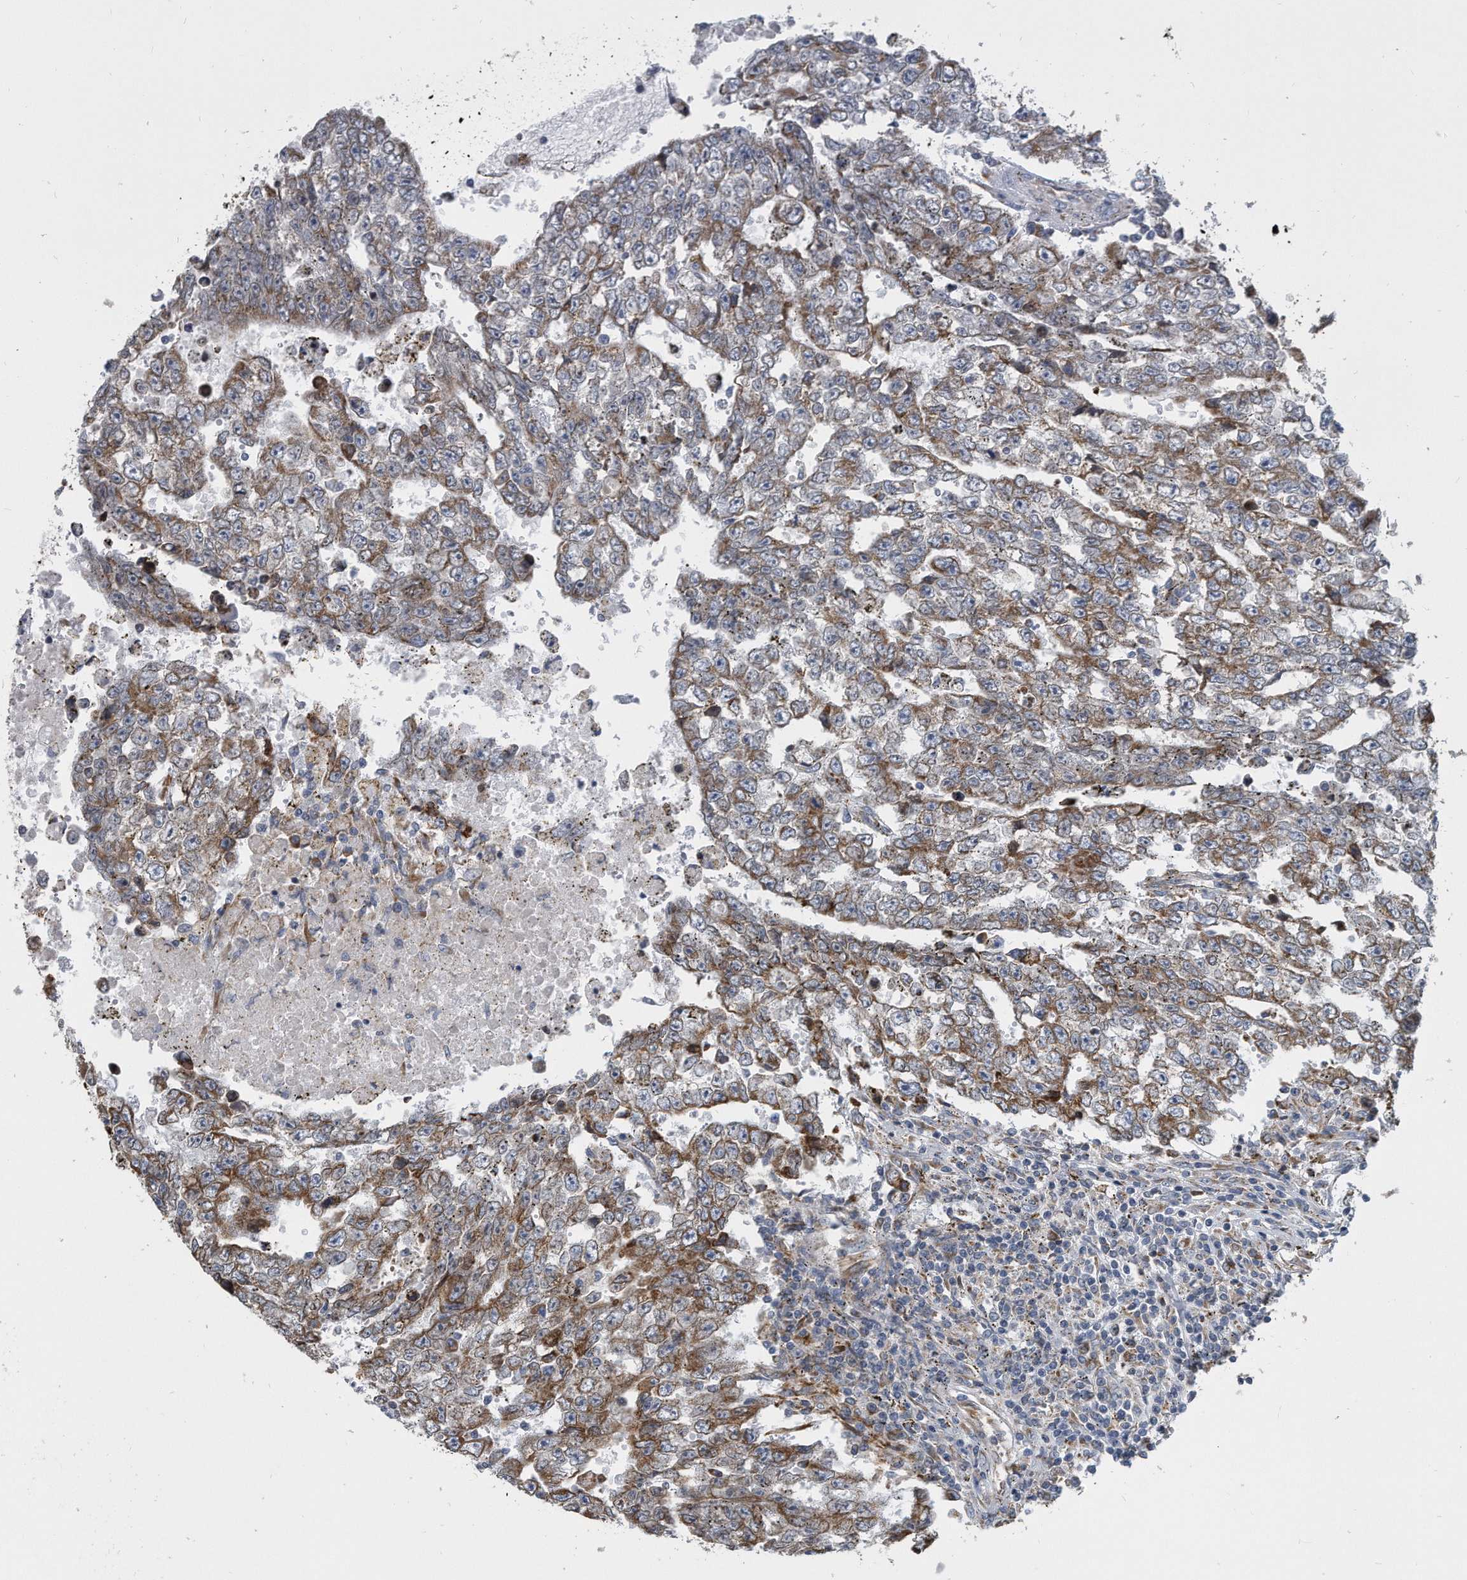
{"staining": {"intensity": "moderate", "quantity": "25%-75%", "location": "cytoplasmic/membranous"}, "tissue": "testis cancer", "cell_type": "Tumor cells", "image_type": "cancer", "snomed": [{"axis": "morphology", "description": "Carcinoma, Embryonal, NOS"}, {"axis": "topography", "description": "Testis"}], "caption": "Human embryonal carcinoma (testis) stained with a brown dye exhibits moderate cytoplasmic/membranous positive positivity in about 25%-75% of tumor cells.", "gene": "CCDC47", "patient": {"sex": "male", "age": 25}}